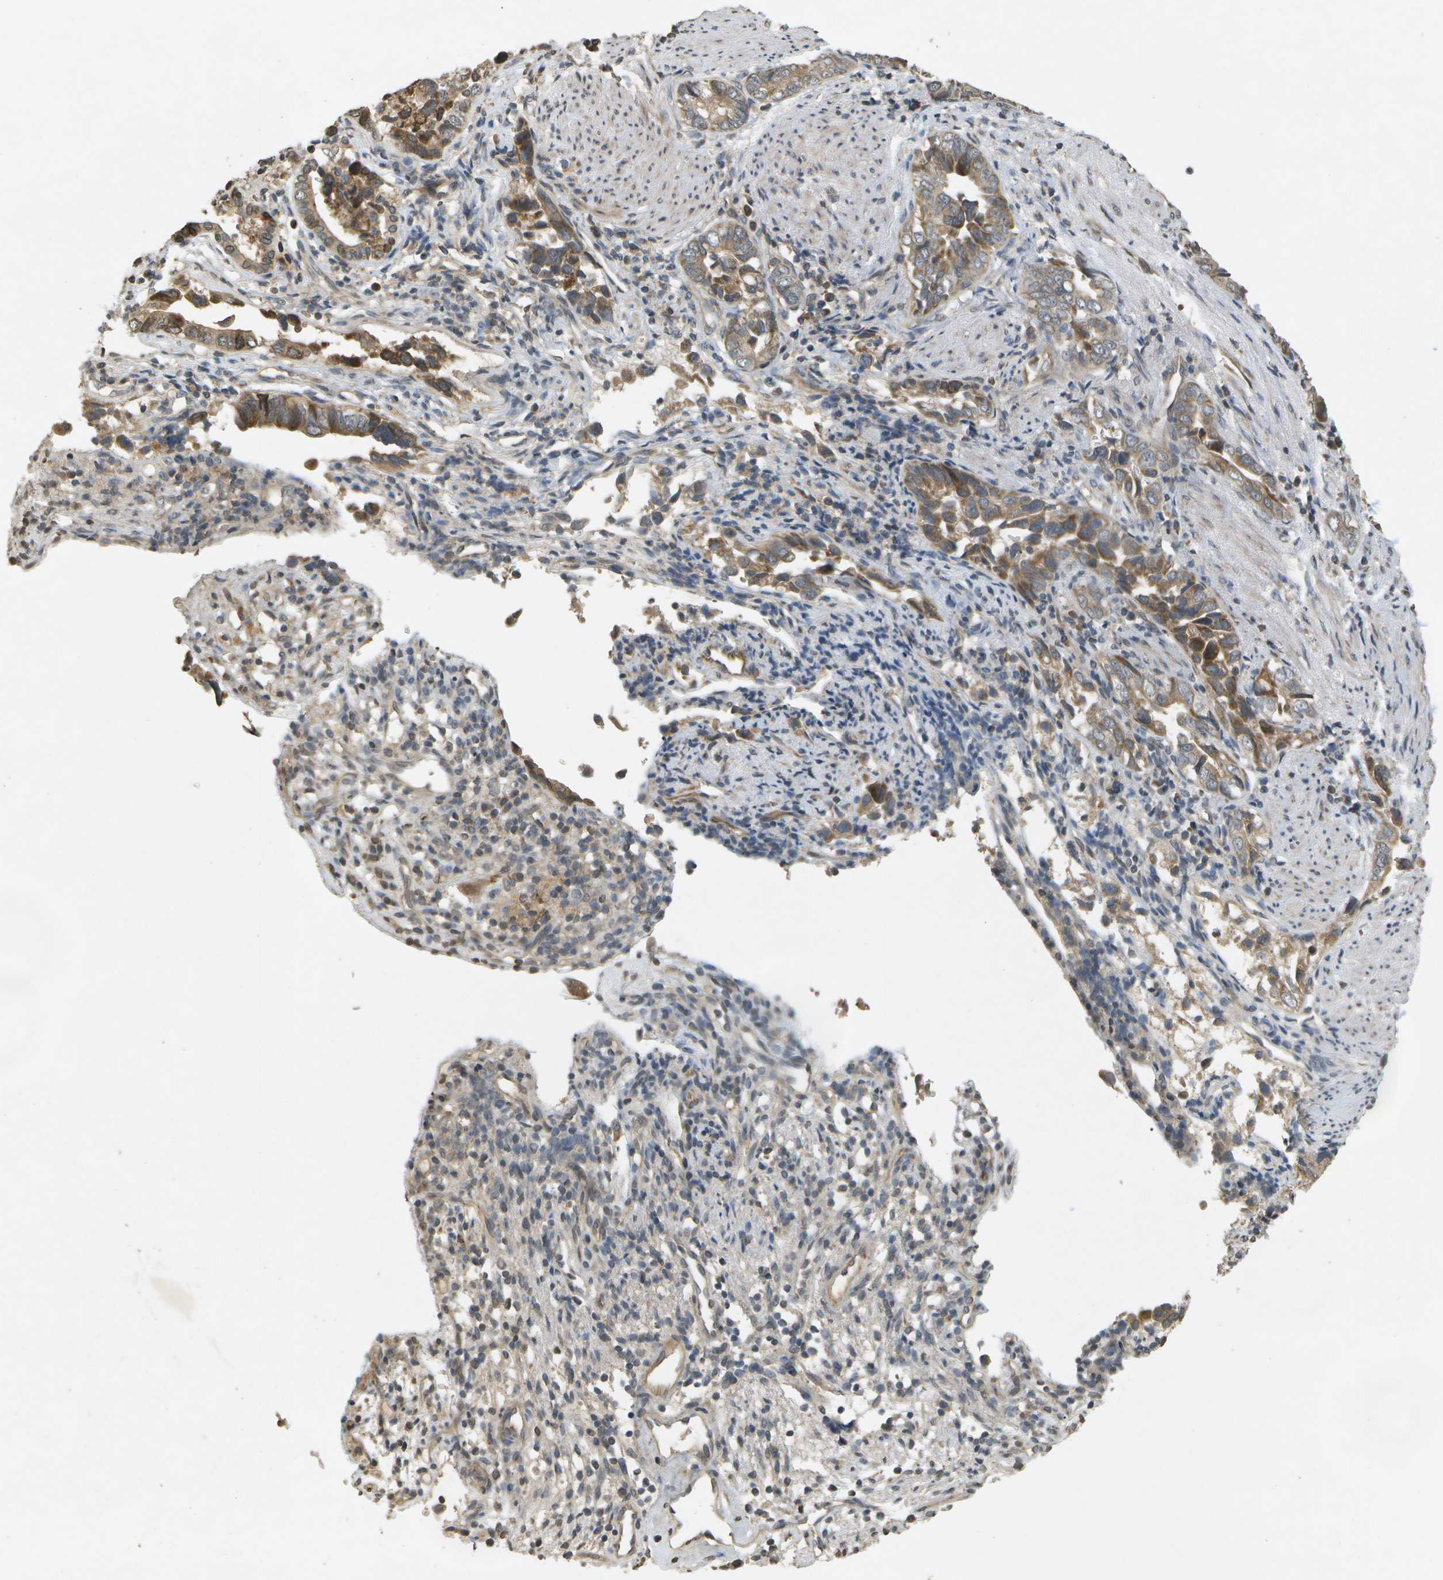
{"staining": {"intensity": "moderate", "quantity": ">75%", "location": "cytoplasmic/membranous"}, "tissue": "liver cancer", "cell_type": "Tumor cells", "image_type": "cancer", "snomed": [{"axis": "morphology", "description": "Cholangiocarcinoma"}, {"axis": "topography", "description": "Liver"}], "caption": "Cholangiocarcinoma (liver) was stained to show a protein in brown. There is medium levels of moderate cytoplasmic/membranous expression in about >75% of tumor cells.", "gene": "RAB21", "patient": {"sex": "female", "age": 79}}